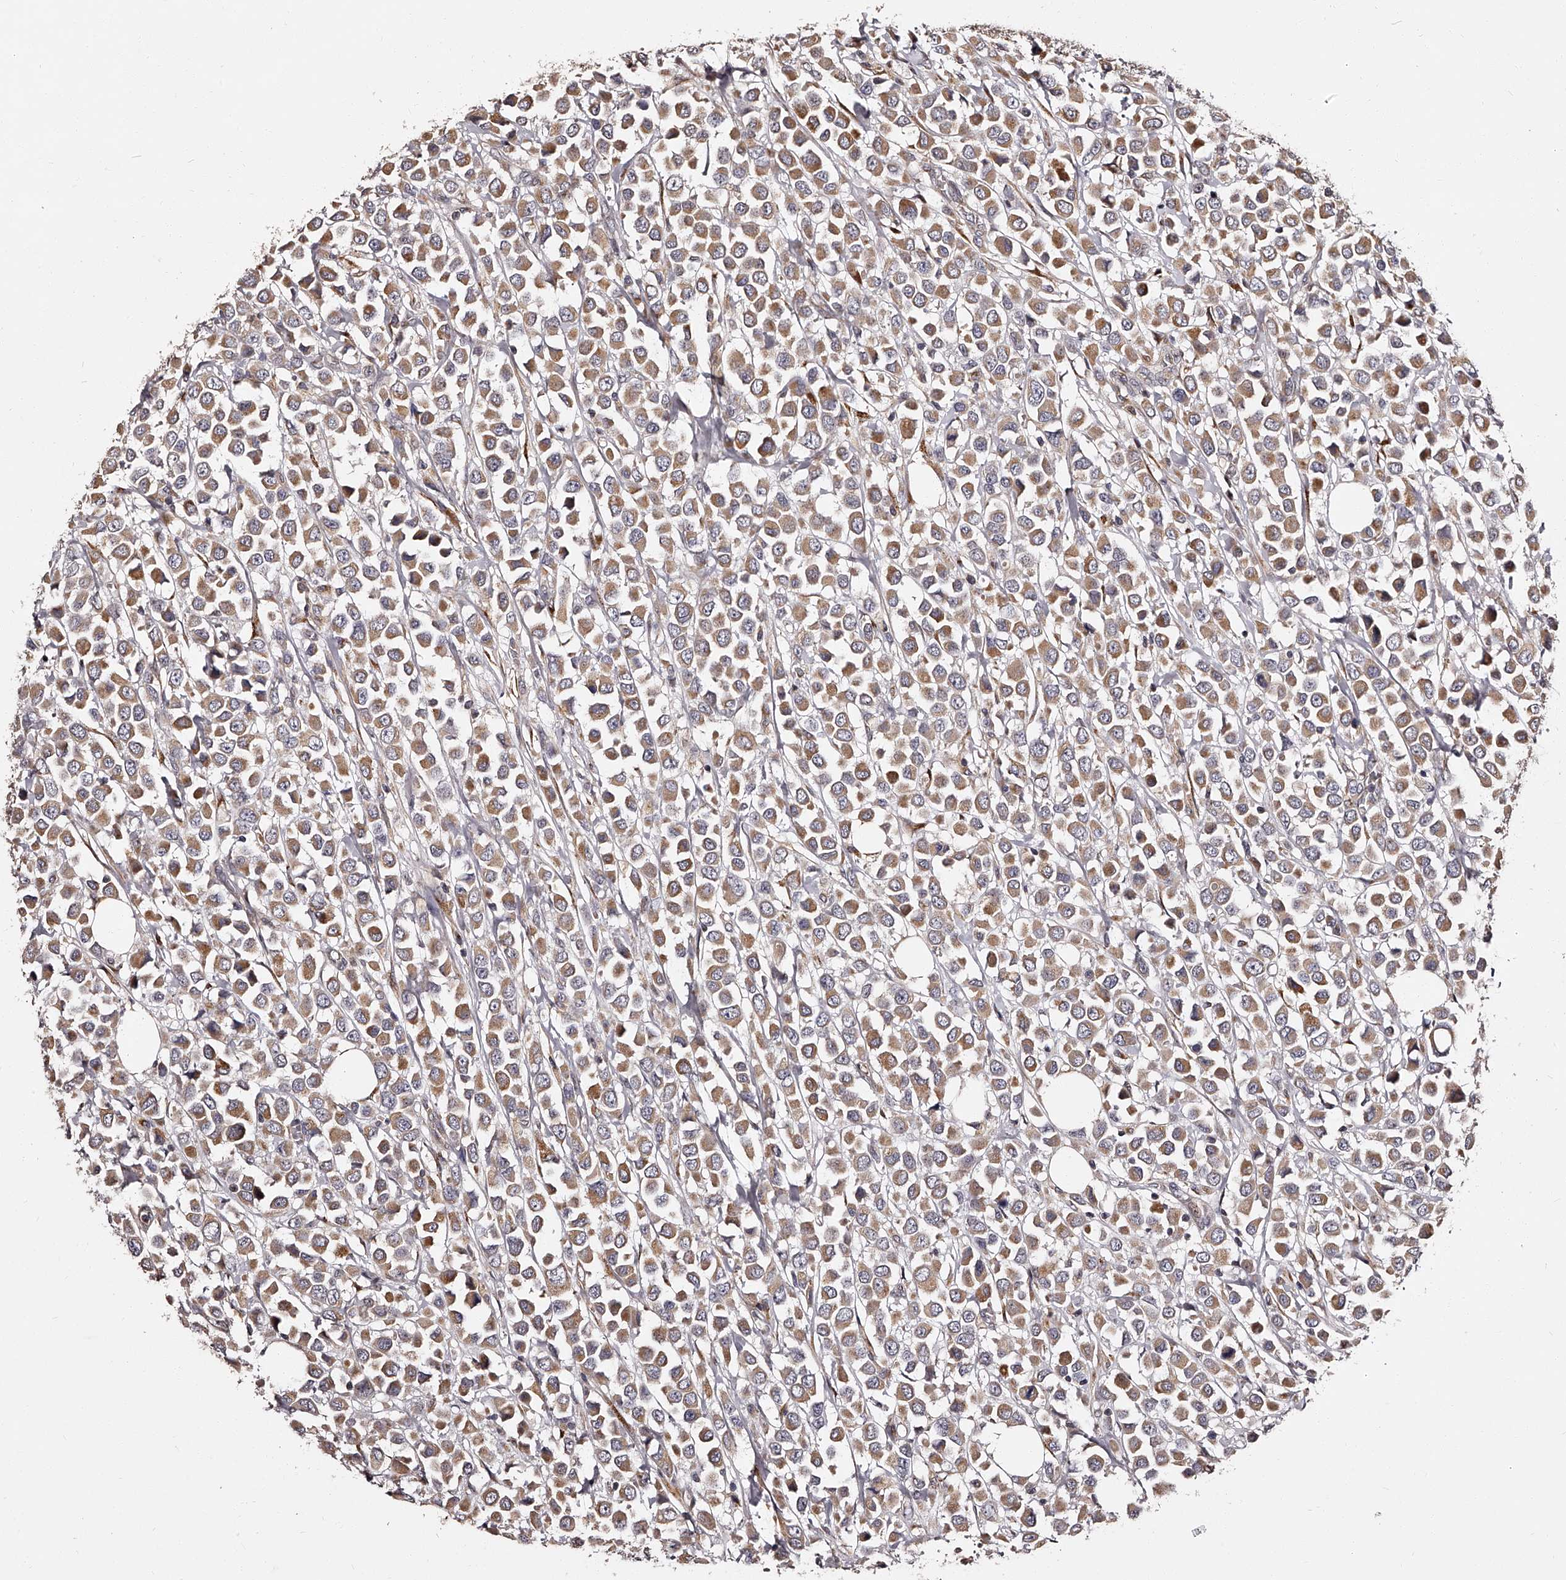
{"staining": {"intensity": "moderate", "quantity": ">75%", "location": "cytoplasmic/membranous"}, "tissue": "breast cancer", "cell_type": "Tumor cells", "image_type": "cancer", "snomed": [{"axis": "morphology", "description": "Duct carcinoma"}, {"axis": "topography", "description": "Breast"}], "caption": "Protein analysis of intraductal carcinoma (breast) tissue displays moderate cytoplasmic/membranous staining in about >75% of tumor cells.", "gene": "RSC1A1", "patient": {"sex": "female", "age": 61}}